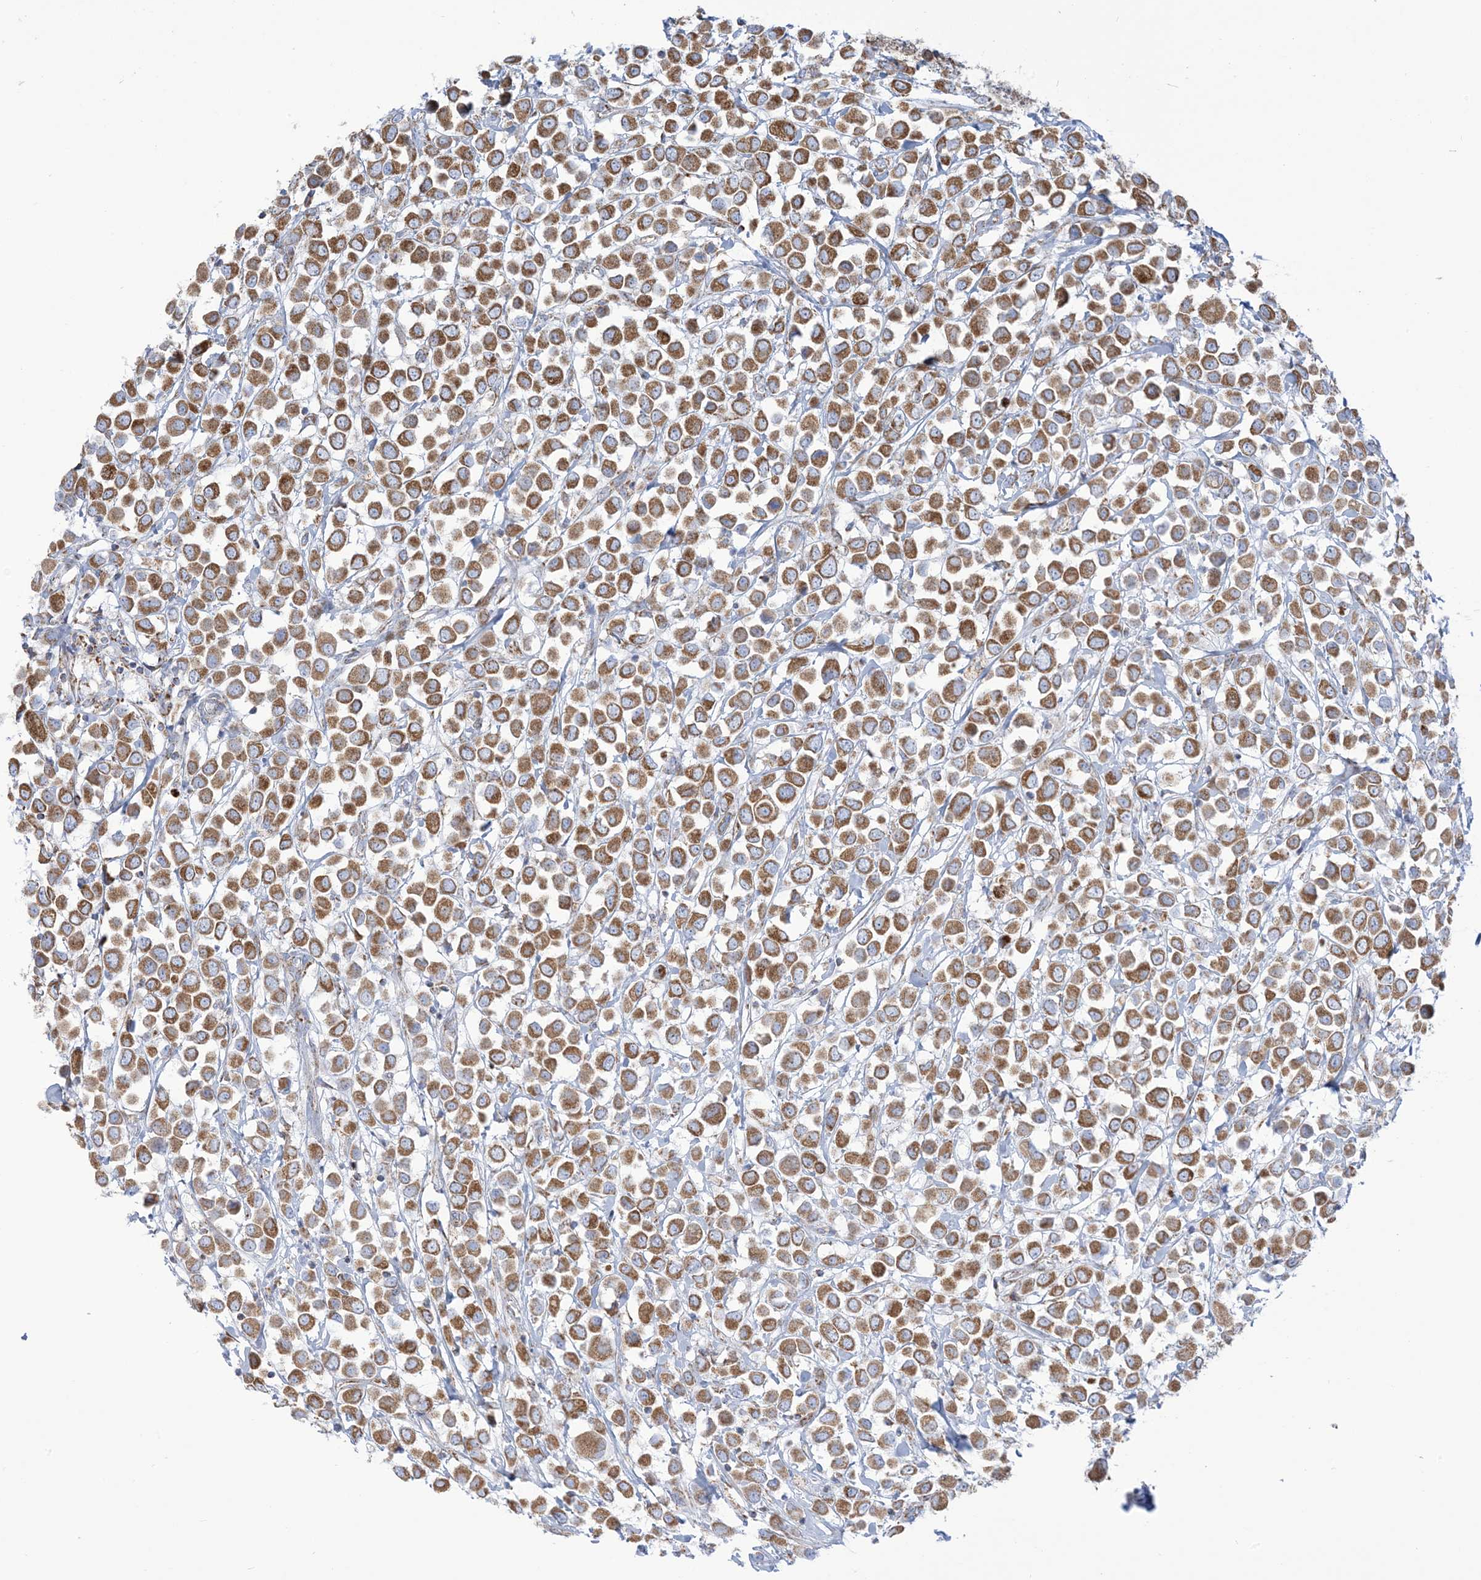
{"staining": {"intensity": "moderate", "quantity": ">75%", "location": "cytoplasmic/membranous"}, "tissue": "breast cancer", "cell_type": "Tumor cells", "image_type": "cancer", "snomed": [{"axis": "morphology", "description": "Duct carcinoma"}, {"axis": "topography", "description": "Breast"}], "caption": "Immunohistochemical staining of human breast infiltrating ductal carcinoma displays medium levels of moderate cytoplasmic/membranous protein expression in approximately >75% of tumor cells. The staining is performed using DAB (3,3'-diaminobenzidine) brown chromogen to label protein expression. The nuclei are counter-stained blue using hematoxylin.", "gene": "SAMM50", "patient": {"sex": "female", "age": 61}}